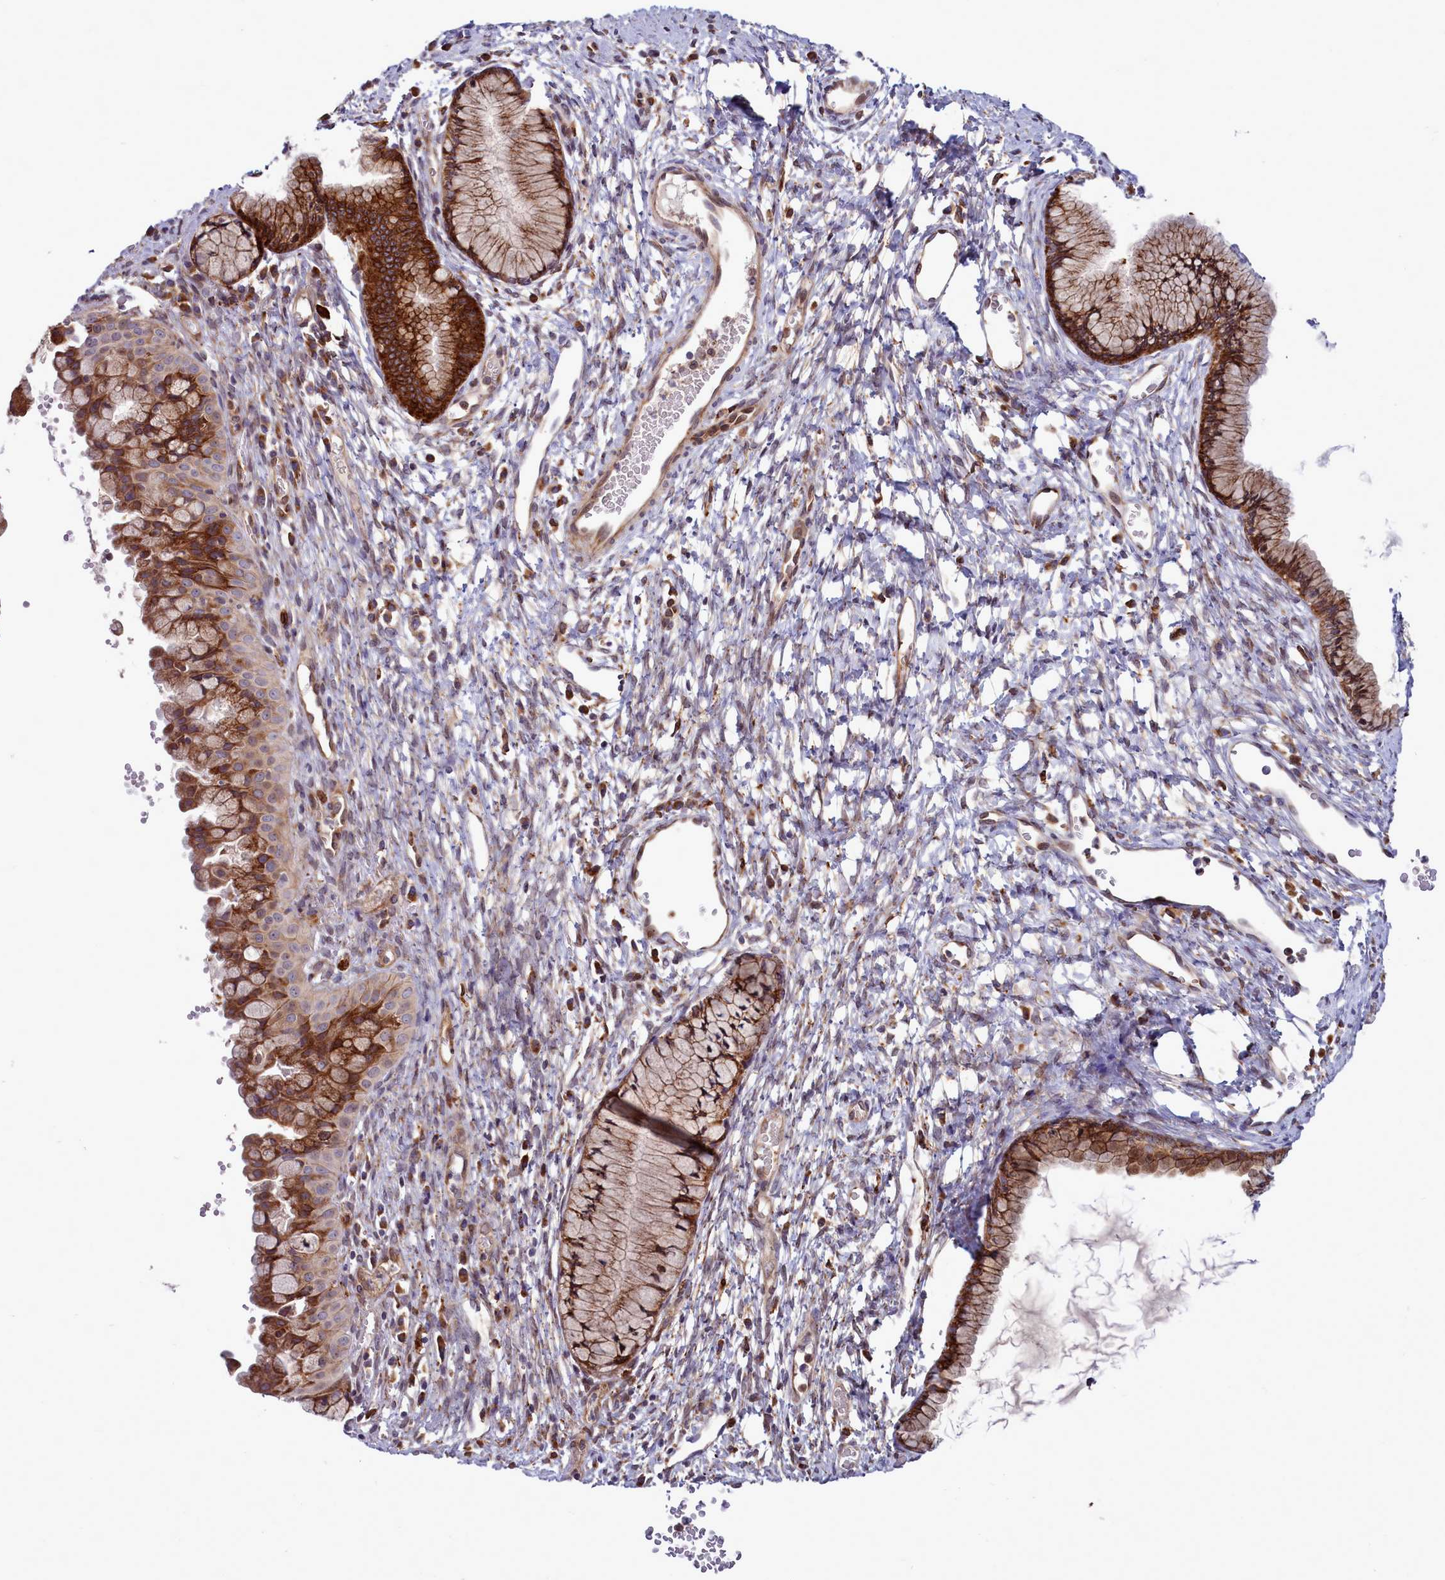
{"staining": {"intensity": "moderate", "quantity": "25%-75%", "location": "cytoplasmic/membranous"}, "tissue": "cervix", "cell_type": "Glandular cells", "image_type": "normal", "snomed": [{"axis": "morphology", "description": "Normal tissue, NOS"}, {"axis": "topography", "description": "Cervix"}], "caption": "The histopathology image demonstrates a brown stain indicating the presence of a protein in the cytoplasmic/membranous of glandular cells in cervix.", "gene": "RAPGEF4", "patient": {"sex": "female", "age": 42}}